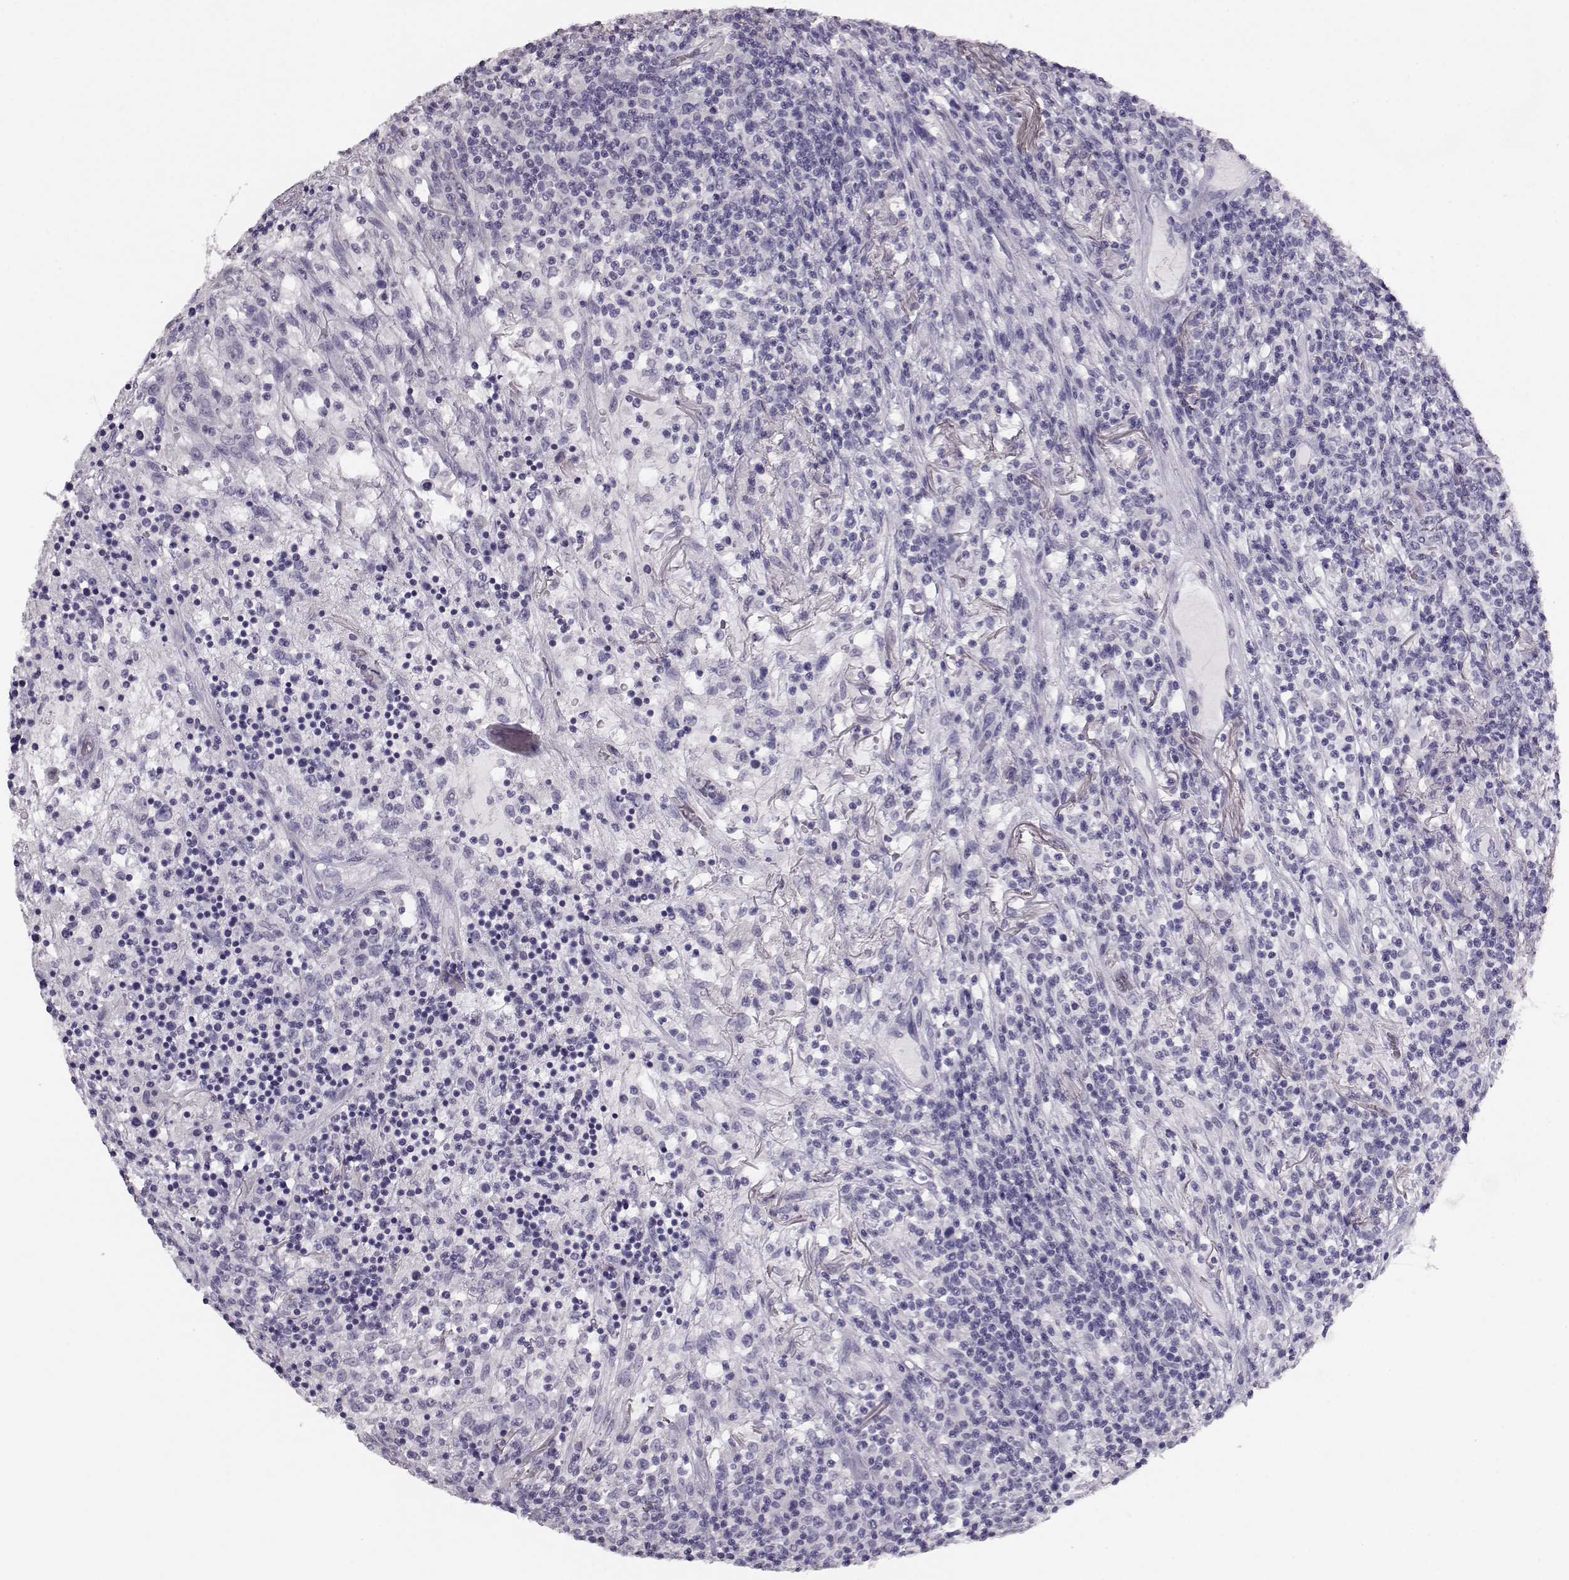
{"staining": {"intensity": "negative", "quantity": "none", "location": "none"}, "tissue": "lymphoma", "cell_type": "Tumor cells", "image_type": "cancer", "snomed": [{"axis": "morphology", "description": "Malignant lymphoma, non-Hodgkin's type, High grade"}, {"axis": "topography", "description": "Lung"}], "caption": "Immunohistochemistry of human high-grade malignant lymphoma, non-Hodgkin's type exhibits no expression in tumor cells.", "gene": "BFSP2", "patient": {"sex": "male", "age": 79}}